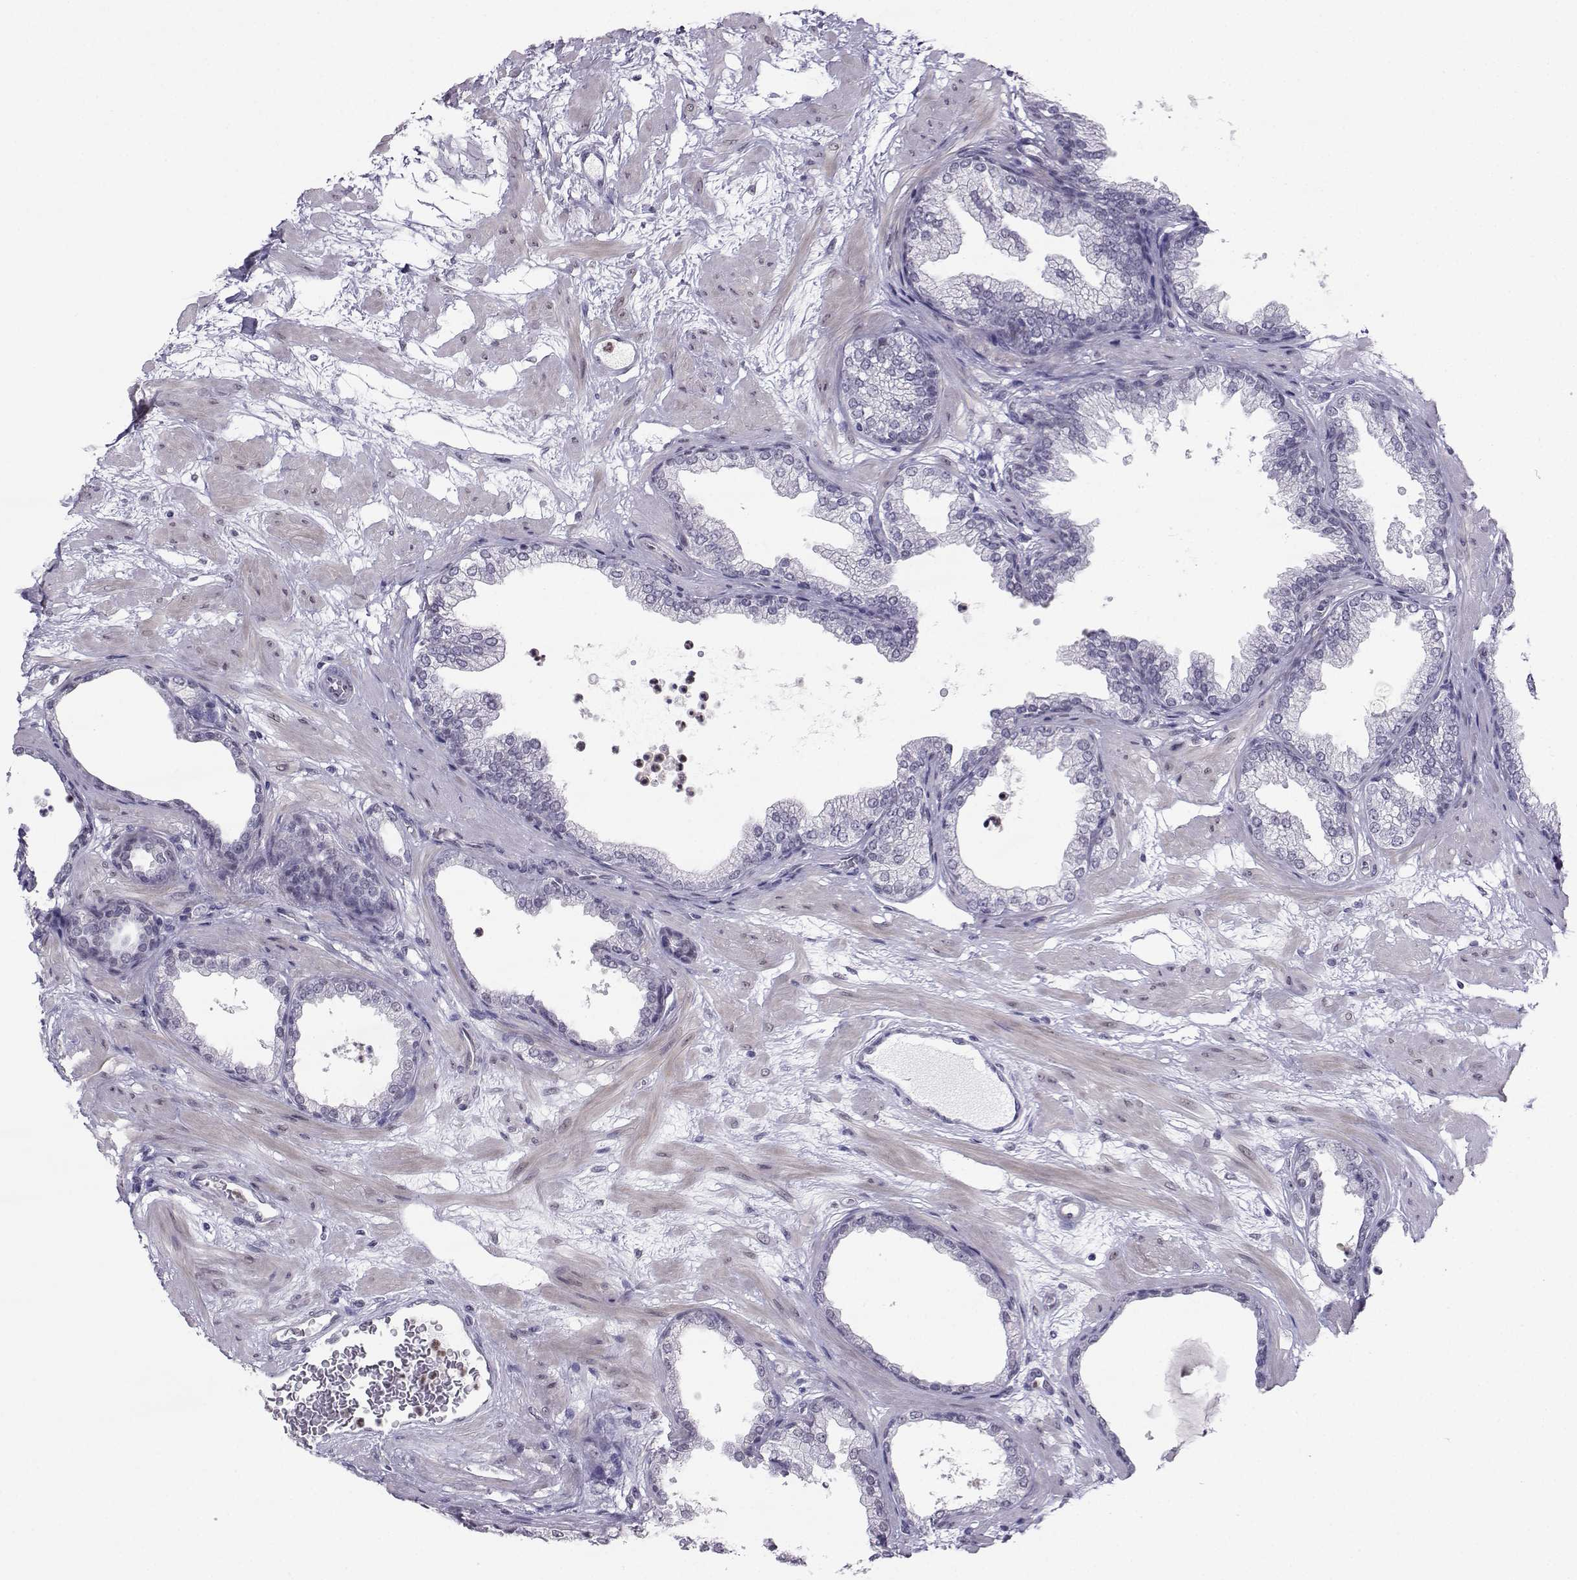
{"staining": {"intensity": "negative", "quantity": "none", "location": "none"}, "tissue": "prostate", "cell_type": "Glandular cells", "image_type": "normal", "snomed": [{"axis": "morphology", "description": "Normal tissue, NOS"}, {"axis": "topography", "description": "Prostate"}], "caption": "Glandular cells show no significant protein positivity in normal prostate.", "gene": "TEDC2", "patient": {"sex": "male", "age": 37}}